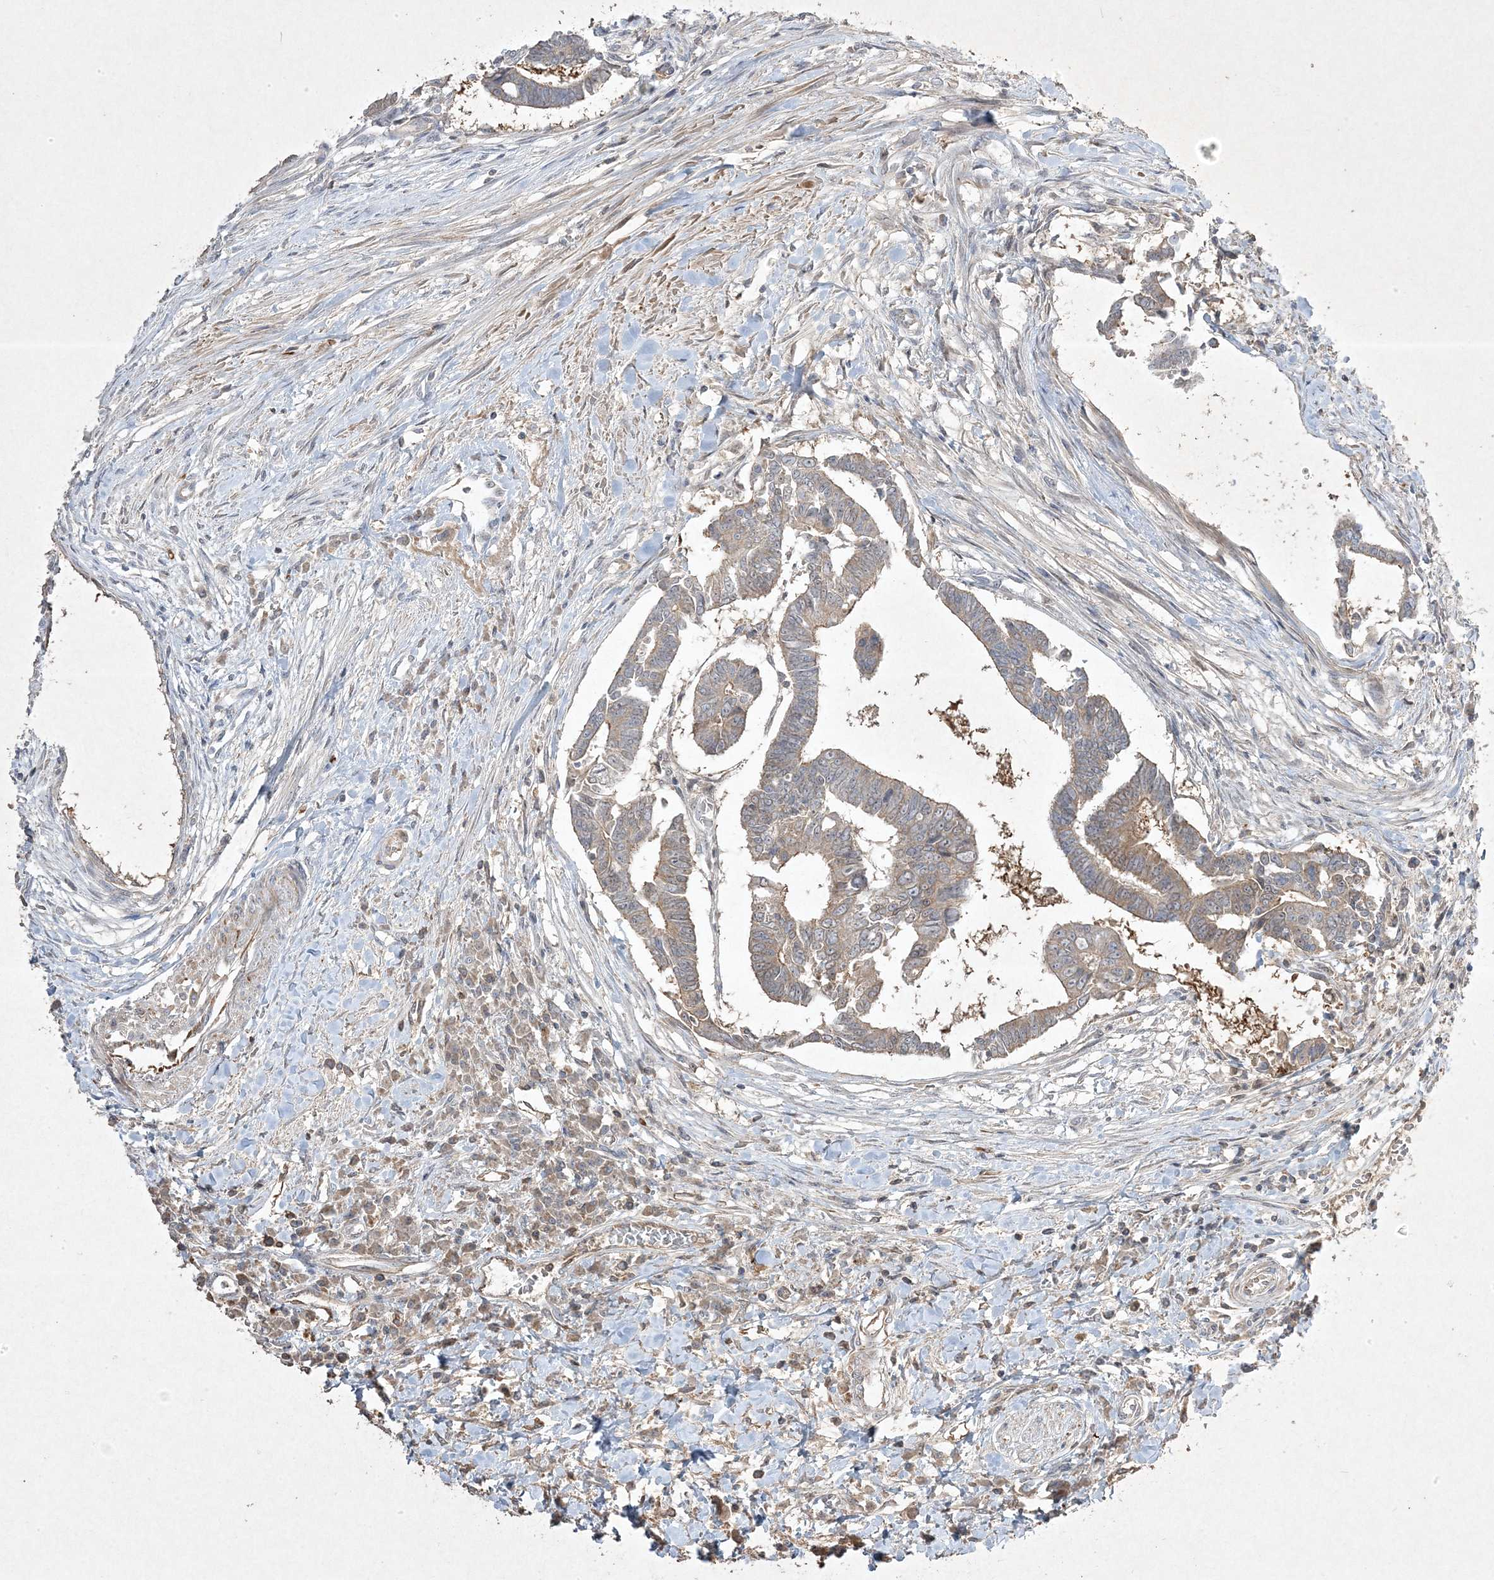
{"staining": {"intensity": "moderate", "quantity": "<25%", "location": "cytoplasmic/membranous"}, "tissue": "colorectal cancer", "cell_type": "Tumor cells", "image_type": "cancer", "snomed": [{"axis": "morphology", "description": "Adenocarcinoma, NOS"}, {"axis": "topography", "description": "Rectum"}], "caption": "Colorectal cancer (adenocarcinoma) tissue shows moderate cytoplasmic/membranous expression in about <25% of tumor cells", "gene": "RGL4", "patient": {"sex": "female", "age": 65}}